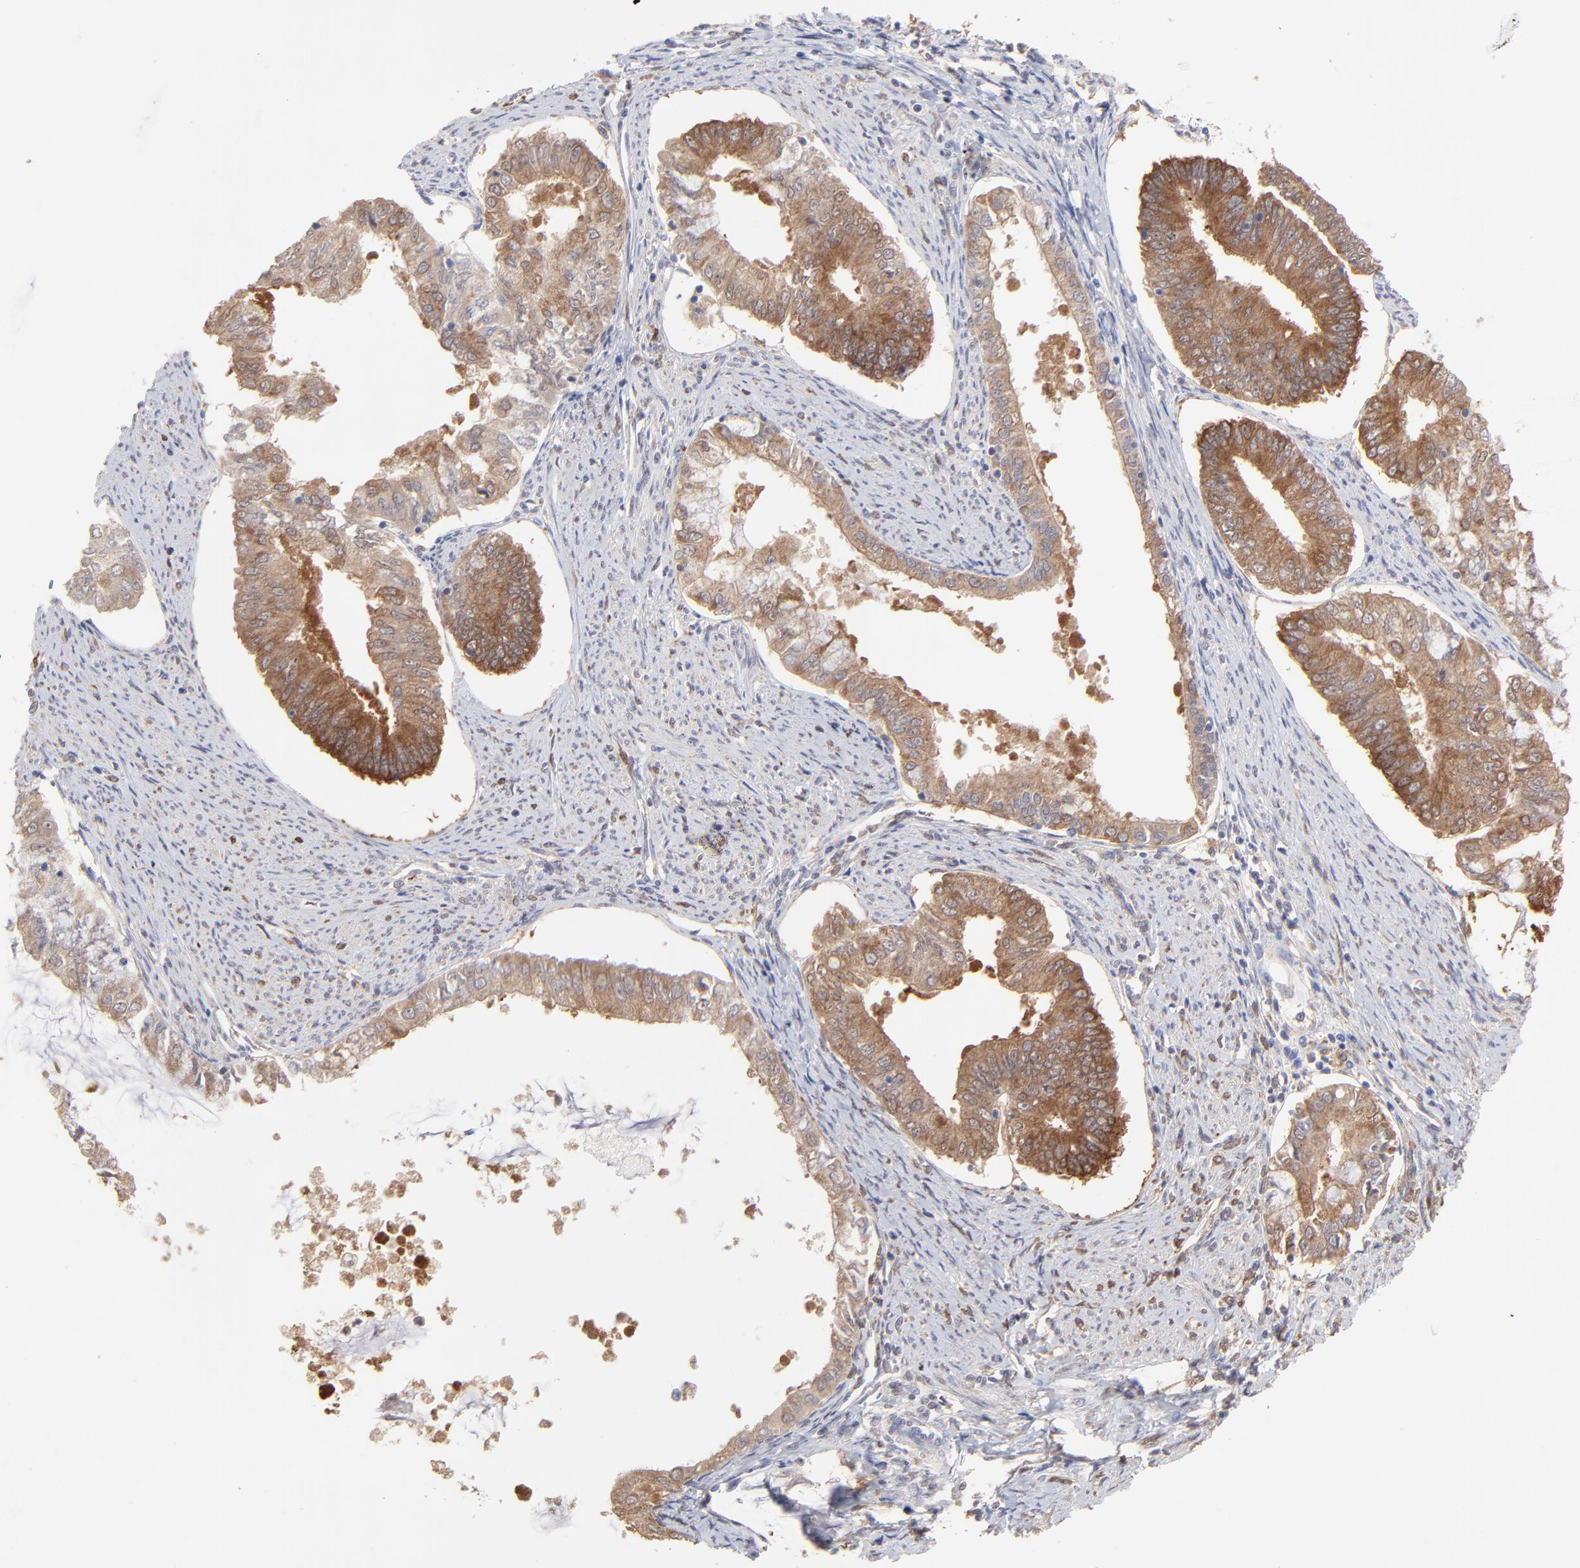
{"staining": {"intensity": "moderate", "quantity": ">75%", "location": "cytoplasmic/membranous"}, "tissue": "endometrial cancer", "cell_type": "Tumor cells", "image_type": "cancer", "snomed": [{"axis": "morphology", "description": "Adenocarcinoma, NOS"}, {"axis": "topography", "description": "Endometrium"}], "caption": "A high-resolution histopathology image shows immunohistochemistry staining of adenocarcinoma (endometrial), which reveals moderate cytoplasmic/membranous positivity in about >75% of tumor cells.", "gene": "GART", "patient": {"sex": "female", "age": 76}}